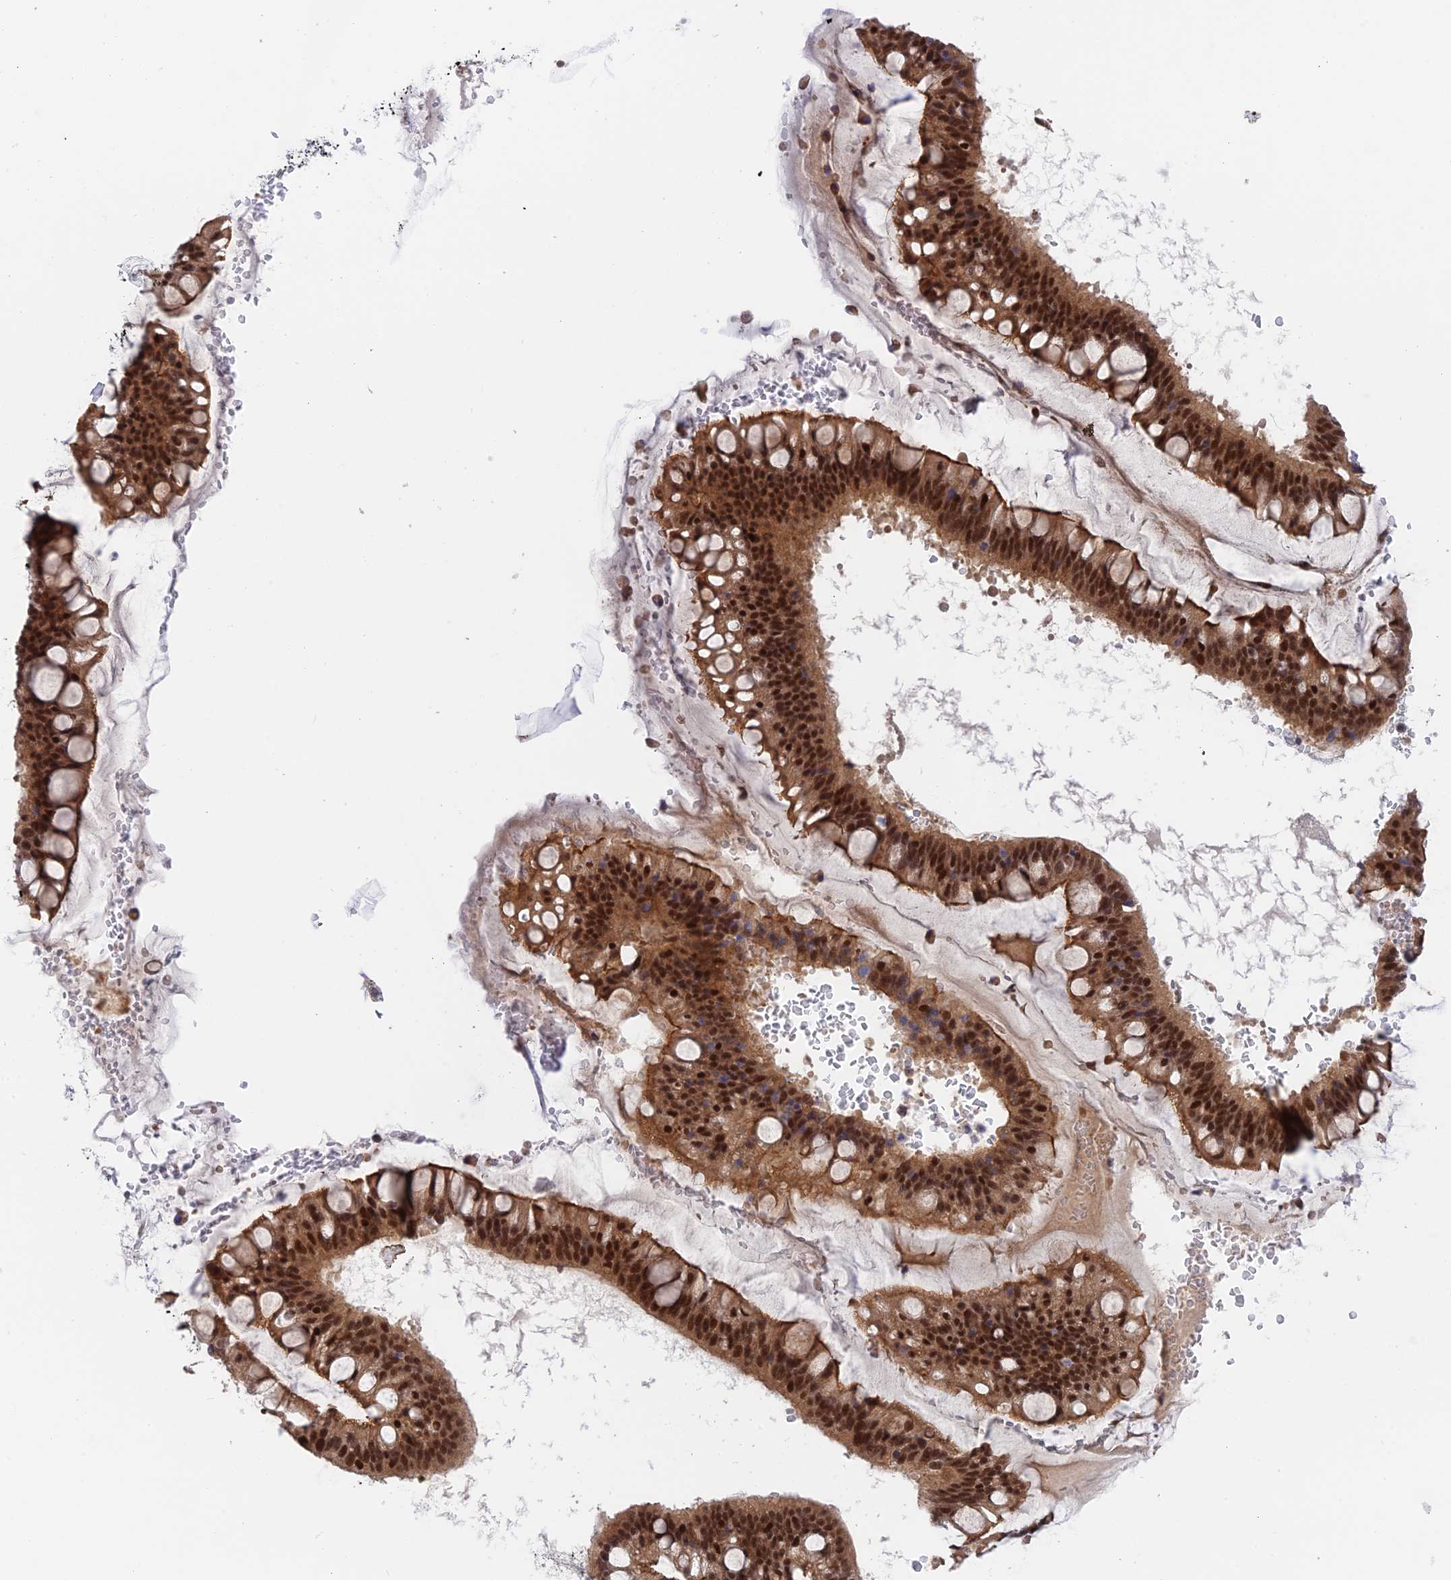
{"staining": {"intensity": "strong", "quantity": ">75%", "location": "cytoplasmic/membranous,nuclear"}, "tissue": "ovarian cancer", "cell_type": "Tumor cells", "image_type": "cancer", "snomed": [{"axis": "morphology", "description": "Cystadenocarcinoma, mucinous, NOS"}, {"axis": "topography", "description": "Ovary"}], "caption": "A brown stain labels strong cytoplasmic/membranous and nuclear positivity of a protein in ovarian mucinous cystadenocarcinoma tumor cells.", "gene": "TCEA1", "patient": {"sex": "female", "age": 73}}